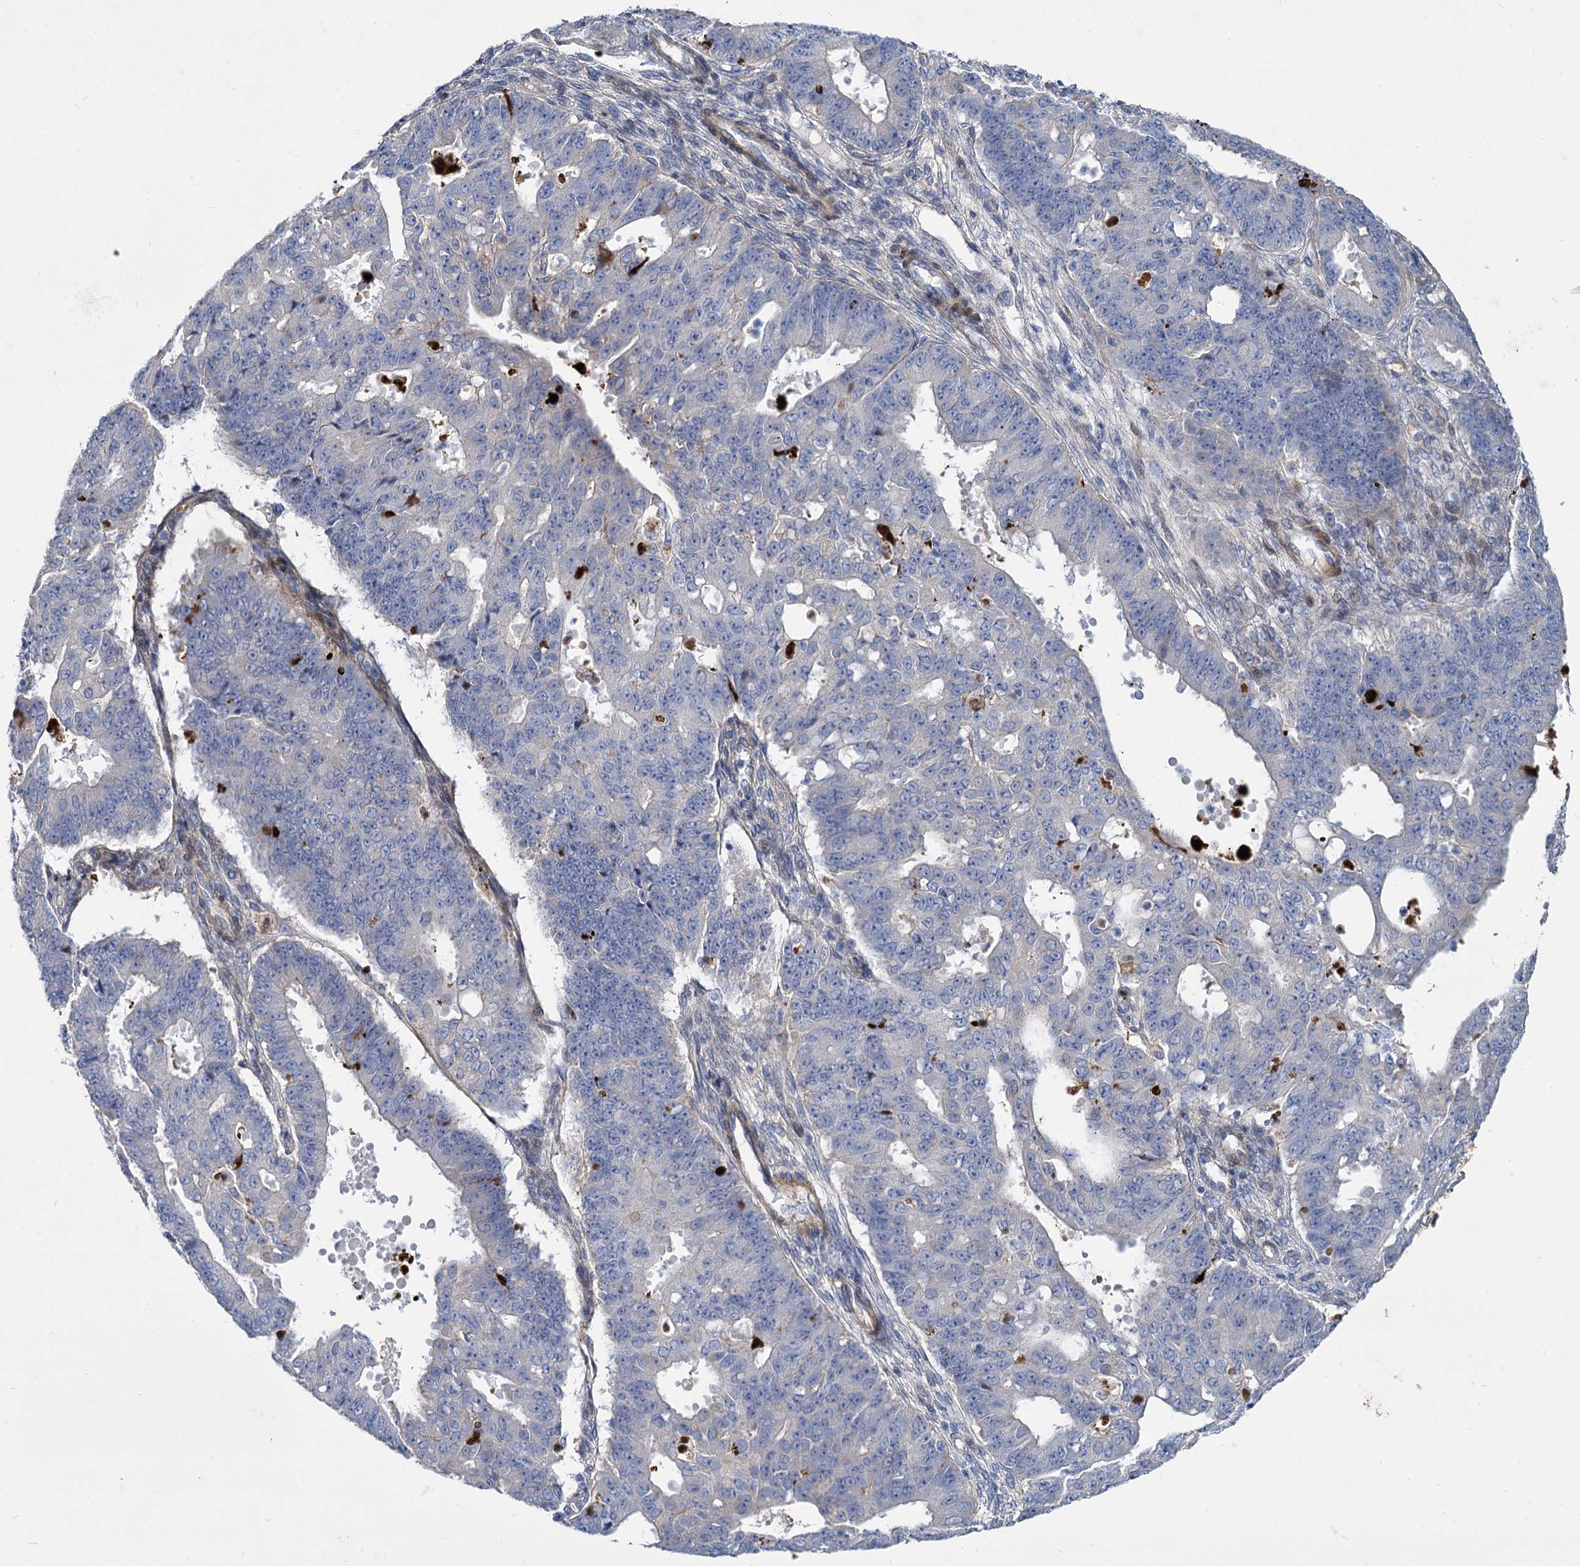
{"staining": {"intensity": "negative", "quantity": "none", "location": "none"}, "tissue": "ovarian cancer", "cell_type": "Tumor cells", "image_type": "cancer", "snomed": [{"axis": "morphology", "description": "Carcinoma, endometroid"}, {"axis": "topography", "description": "Appendix"}, {"axis": "topography", "description": "Ovary"}], "caption": "Immunohistochemistry (IHC) photomicrograph of ovarian endometroid carcinoma stained for a protein (brown), which demonstrates no expression in tumor cells.", "gene": "TRIM77", "patient": {"sex": "female", "age": 42}}